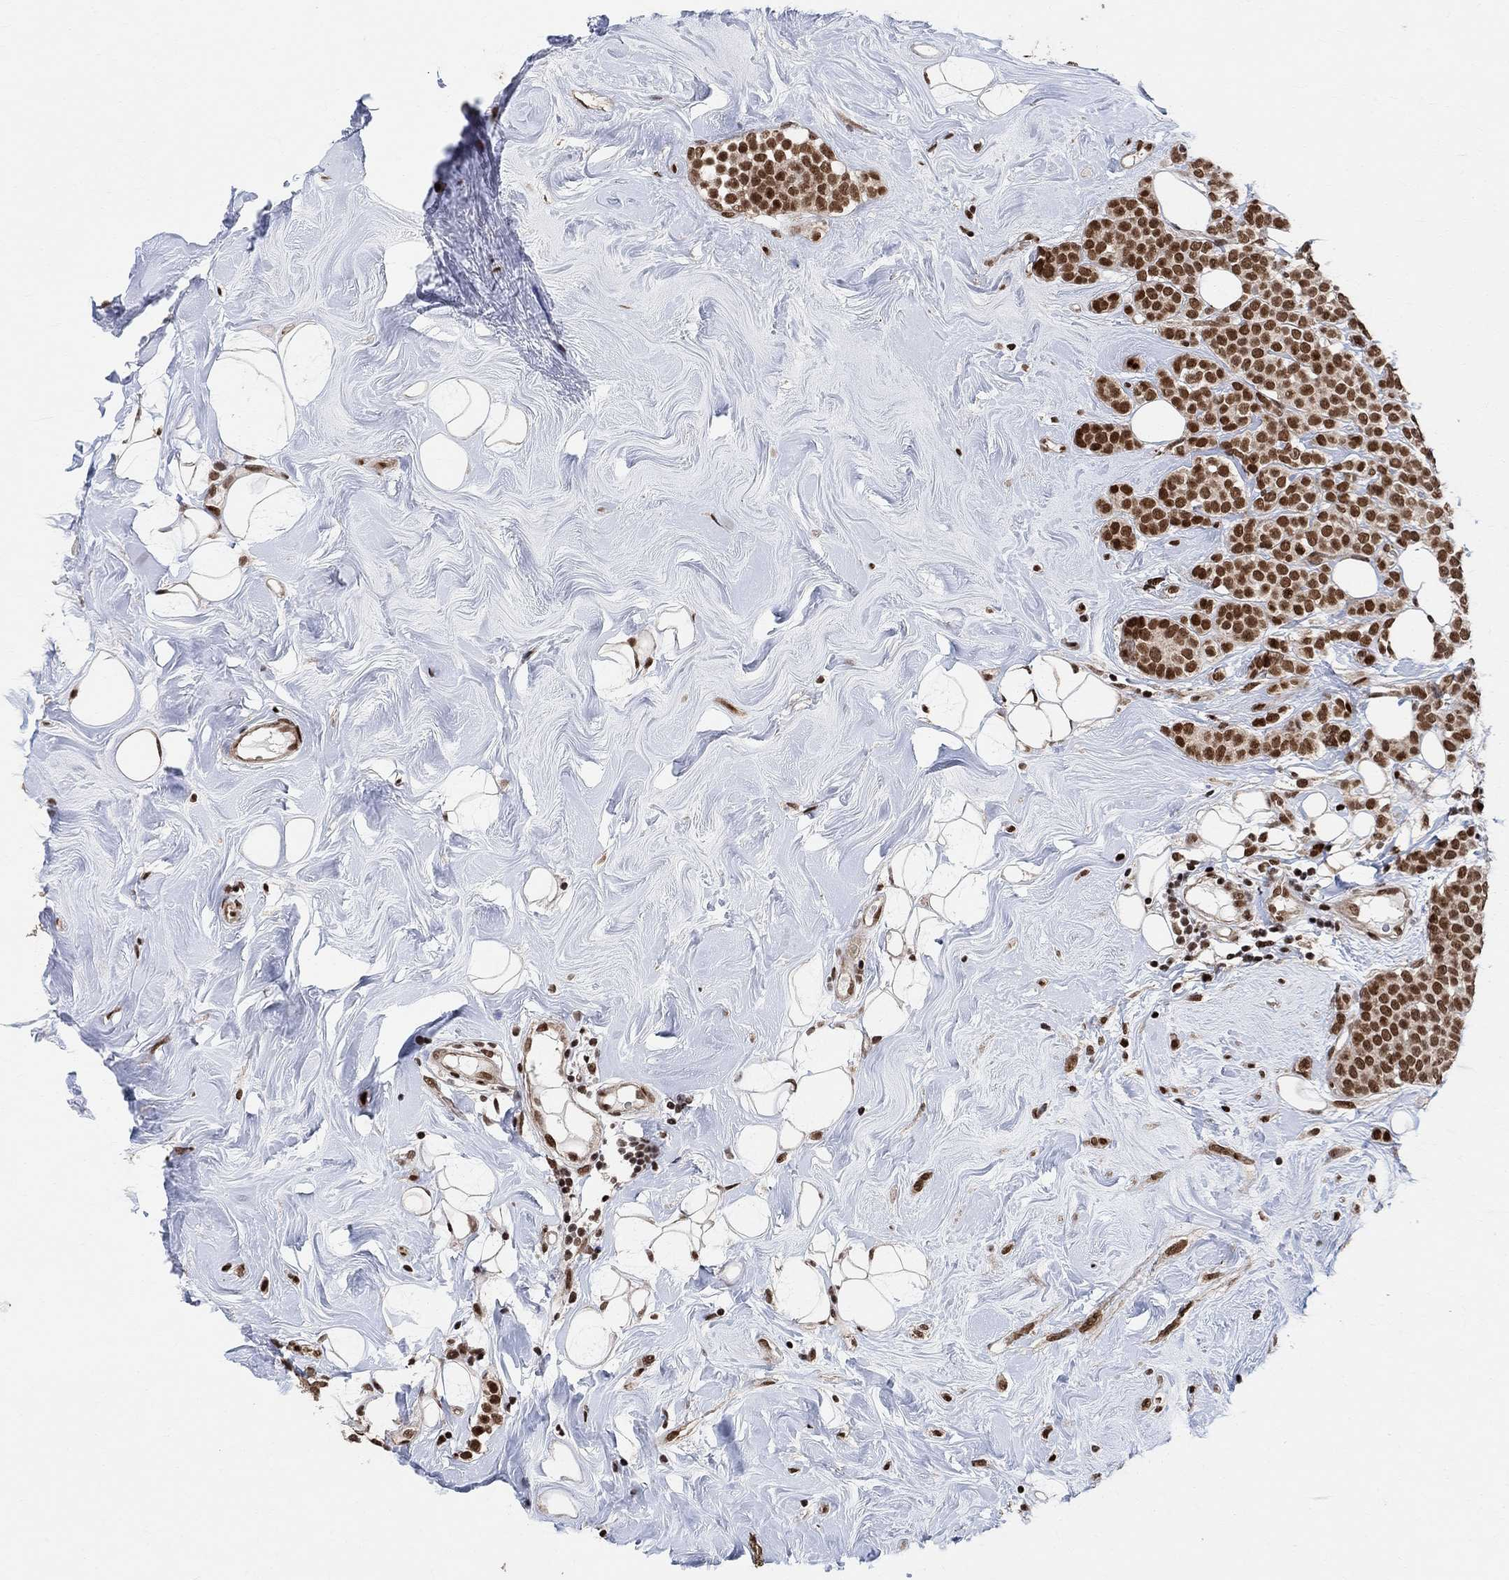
{"staining": {"intensity": "strong", "quantity": ">75%", "location": "nuclear"}, "tissue": "breast cancer", "cell_type": "Tumor cells", "image_type": "cancer", "snomed": [{"axis": "morphology", "description": "Lobular carcinoma"}, {"axis": "topography", "description": "Breast"}], "caption": "Brown immunohistochemical staining in human lobular carcinoma (breast) shows strong nuclear positivity in about >75% of tumor cells.", "gene": "E4F1", "patient": {"sex": "female", "age": 49}}